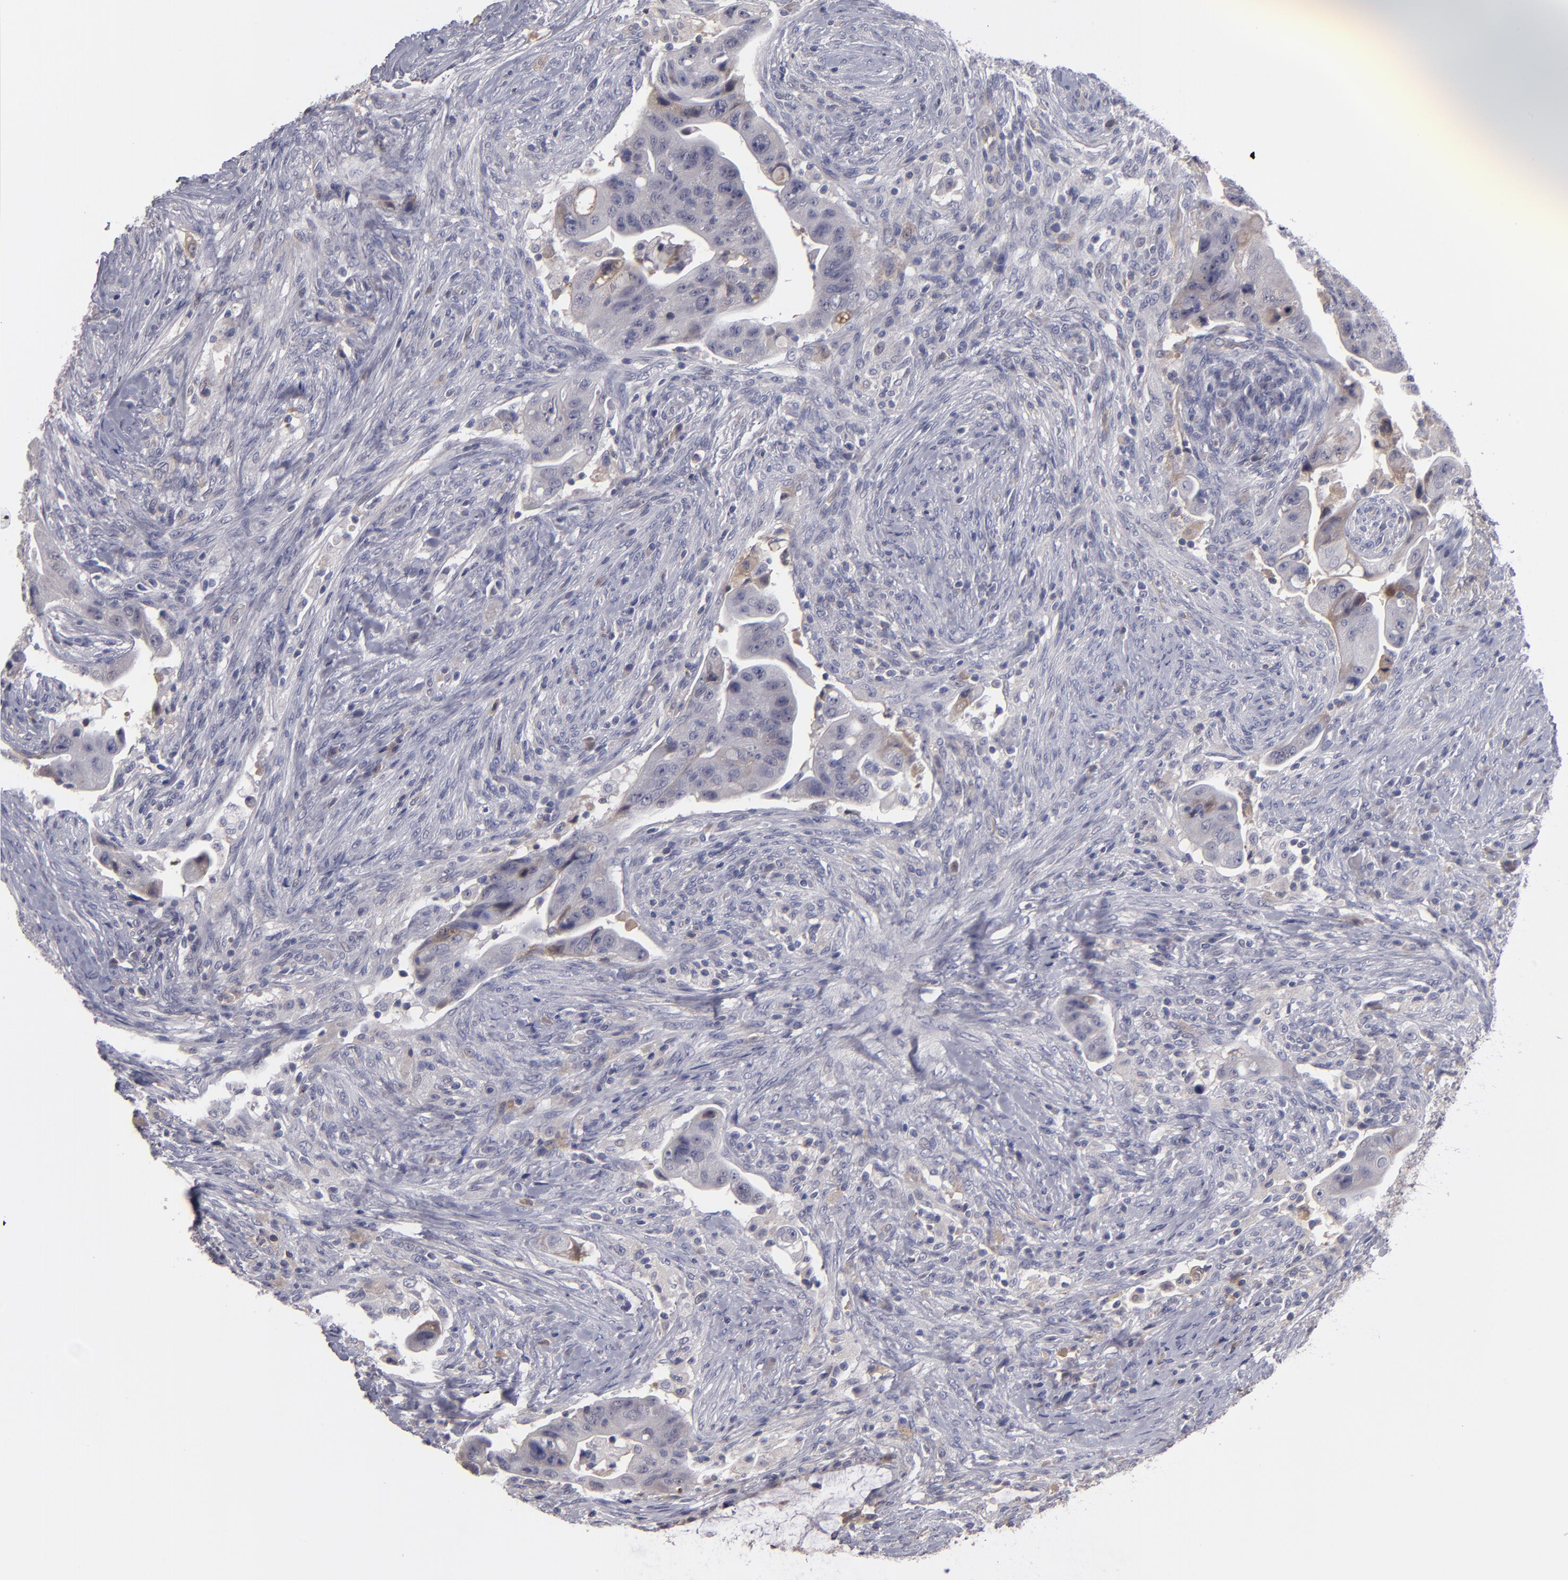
{"staining": {"intensity": "negative", "quantity": "none", "location": "none"}, "tissue": "colorectal cancer", "cell_type": "Tumor cells", "image_type": "cancer", "snomed": [{"axis": "morphology", "description": "Adenocarcinoma, NOS"}, {"axis": "topography", "description": "Rectum"}], "caption": "An immunohistochemistry (IHC) image of adenocarcinoma (colorectal) is shown. There is no staining in tumor cells of adenocarcinoma (colorectal).", "gene": "ITIH4", "patient": {"sex": "female", "age": 71}}